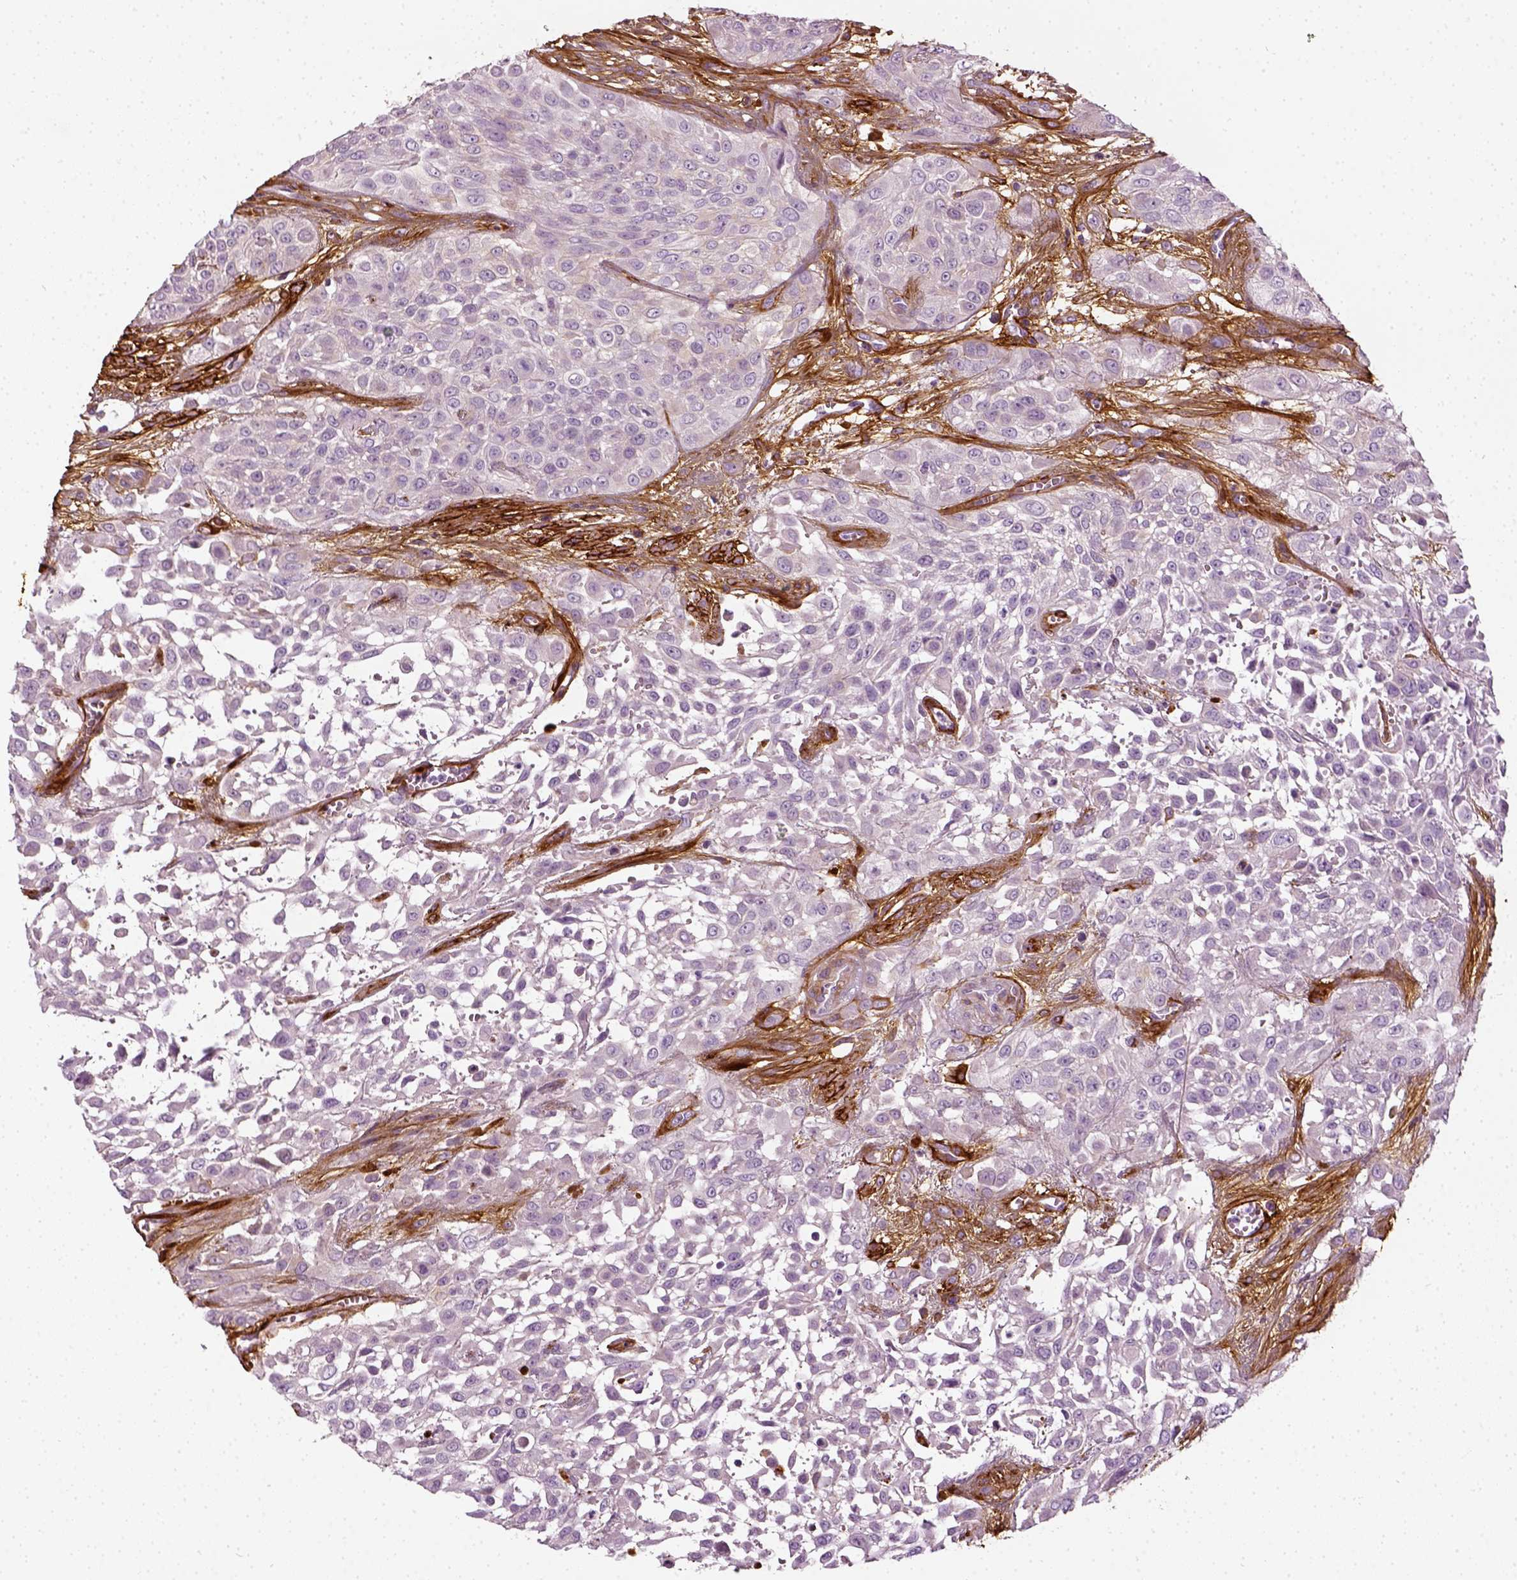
{"staining": {"intensity": "negative", "quantity": "none", "location": "none"}, "tissue": "urothelial cancer", "cell_type": "Tumor cells", "image_type": "cancer", "snomed": [{"axis": "morphology", "description": "Urothelial carcinoma, High grade"}, {"axis": "topography", "description": "Urinary bladder"}], "caption": "There is no significant staining in tumor cells of high-grade urothelial carcinoma.", "gene": "COL6A2", "patient": {"sex": "male", "age": 57}}